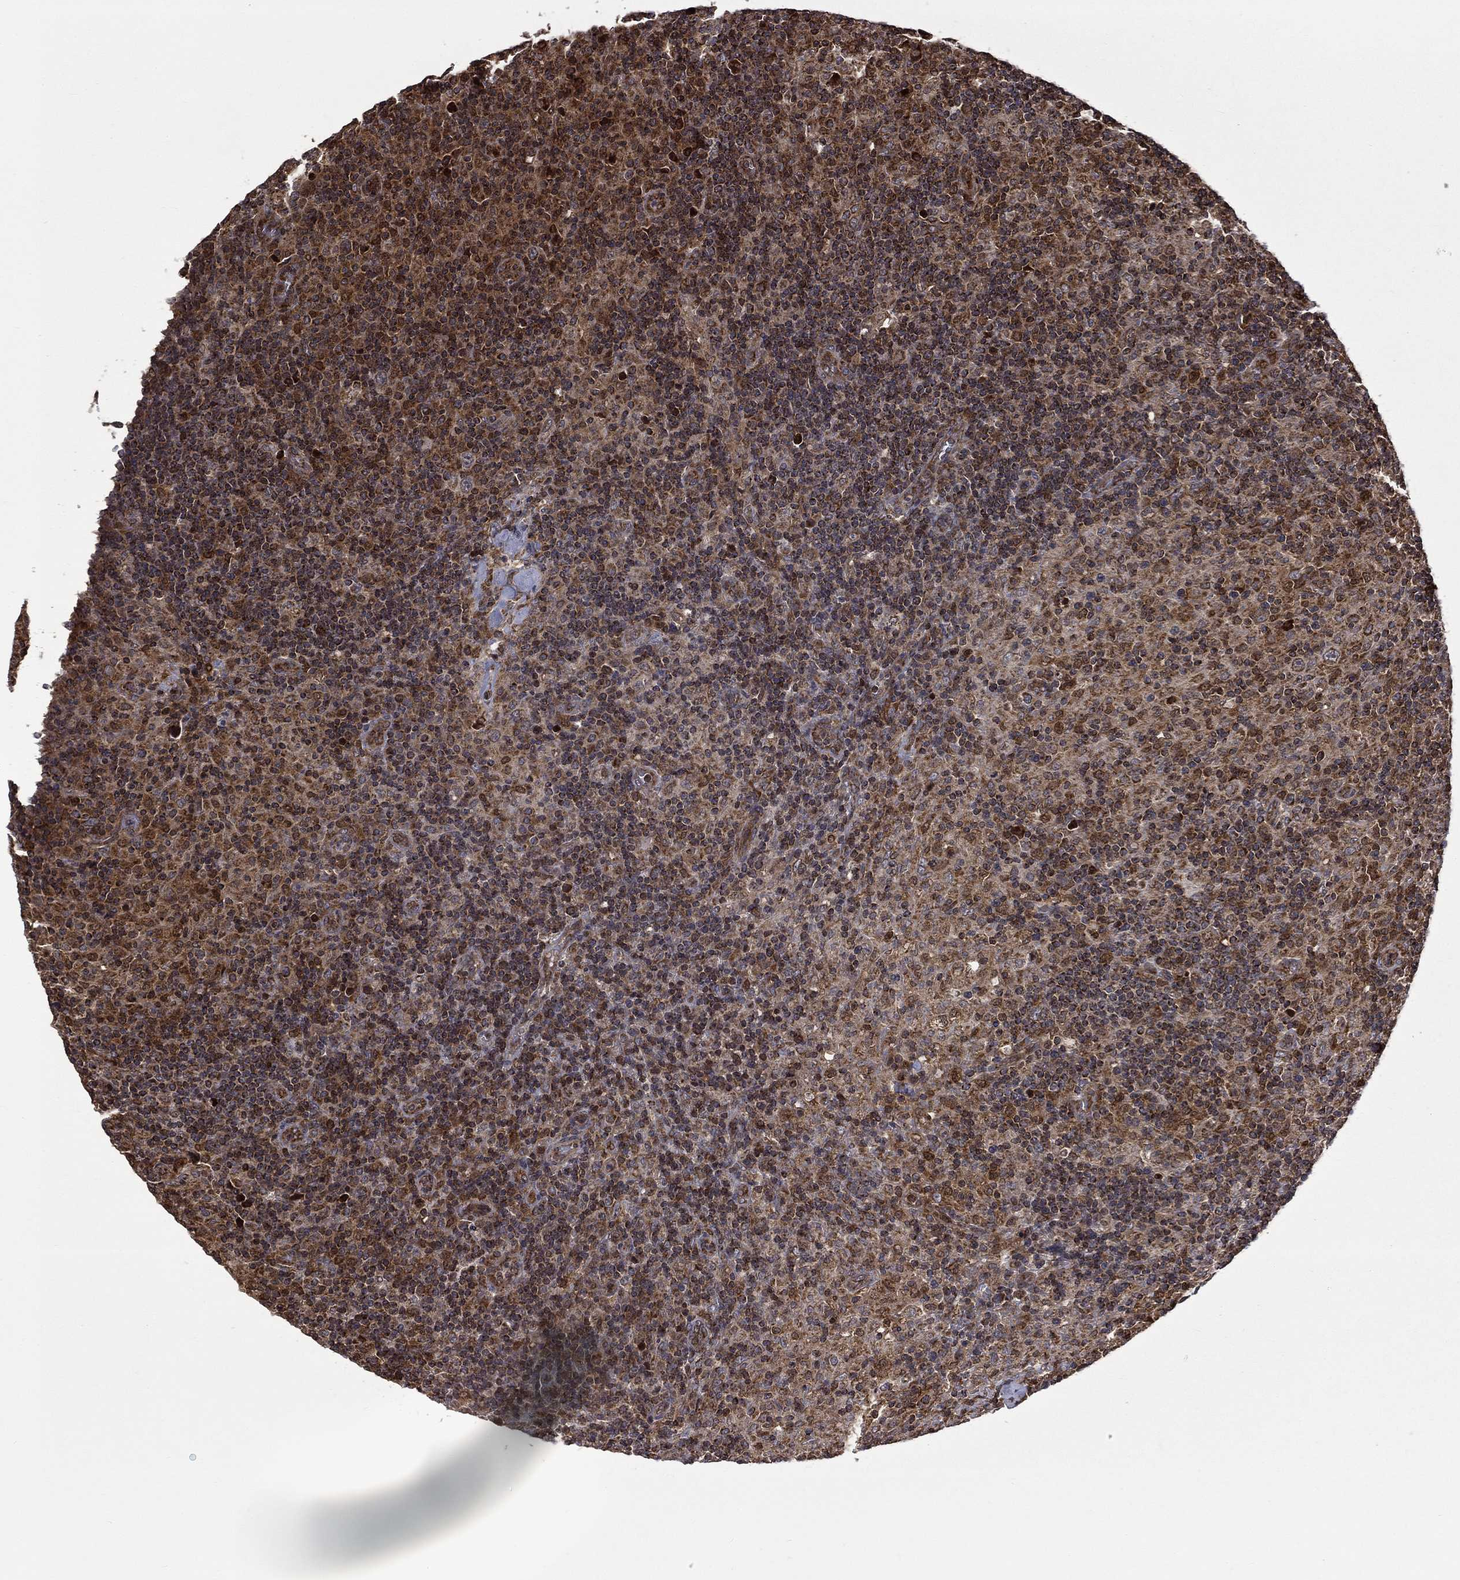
{"staining": {"intensity": "moderate", "quantity": ">75%", "location": "cytoplasmic/membranous"}, "tissue": "lymphoma", "cell_type": "Tumor cells", "image_type": "cancer", "snomed": [{"axis": "morphology", "description": "Hodgkin's disease, NOS"}, {"axis": "topography", "description": "Lymph node"}], "caption": "Immunohistochemical staining of human lymphoma reveals moderate cytoplasmic/membranous protein staining in about >75% of tumor cells.", "gene": "GIMAP6", "patient": {"sex": "male", "age": 70}}